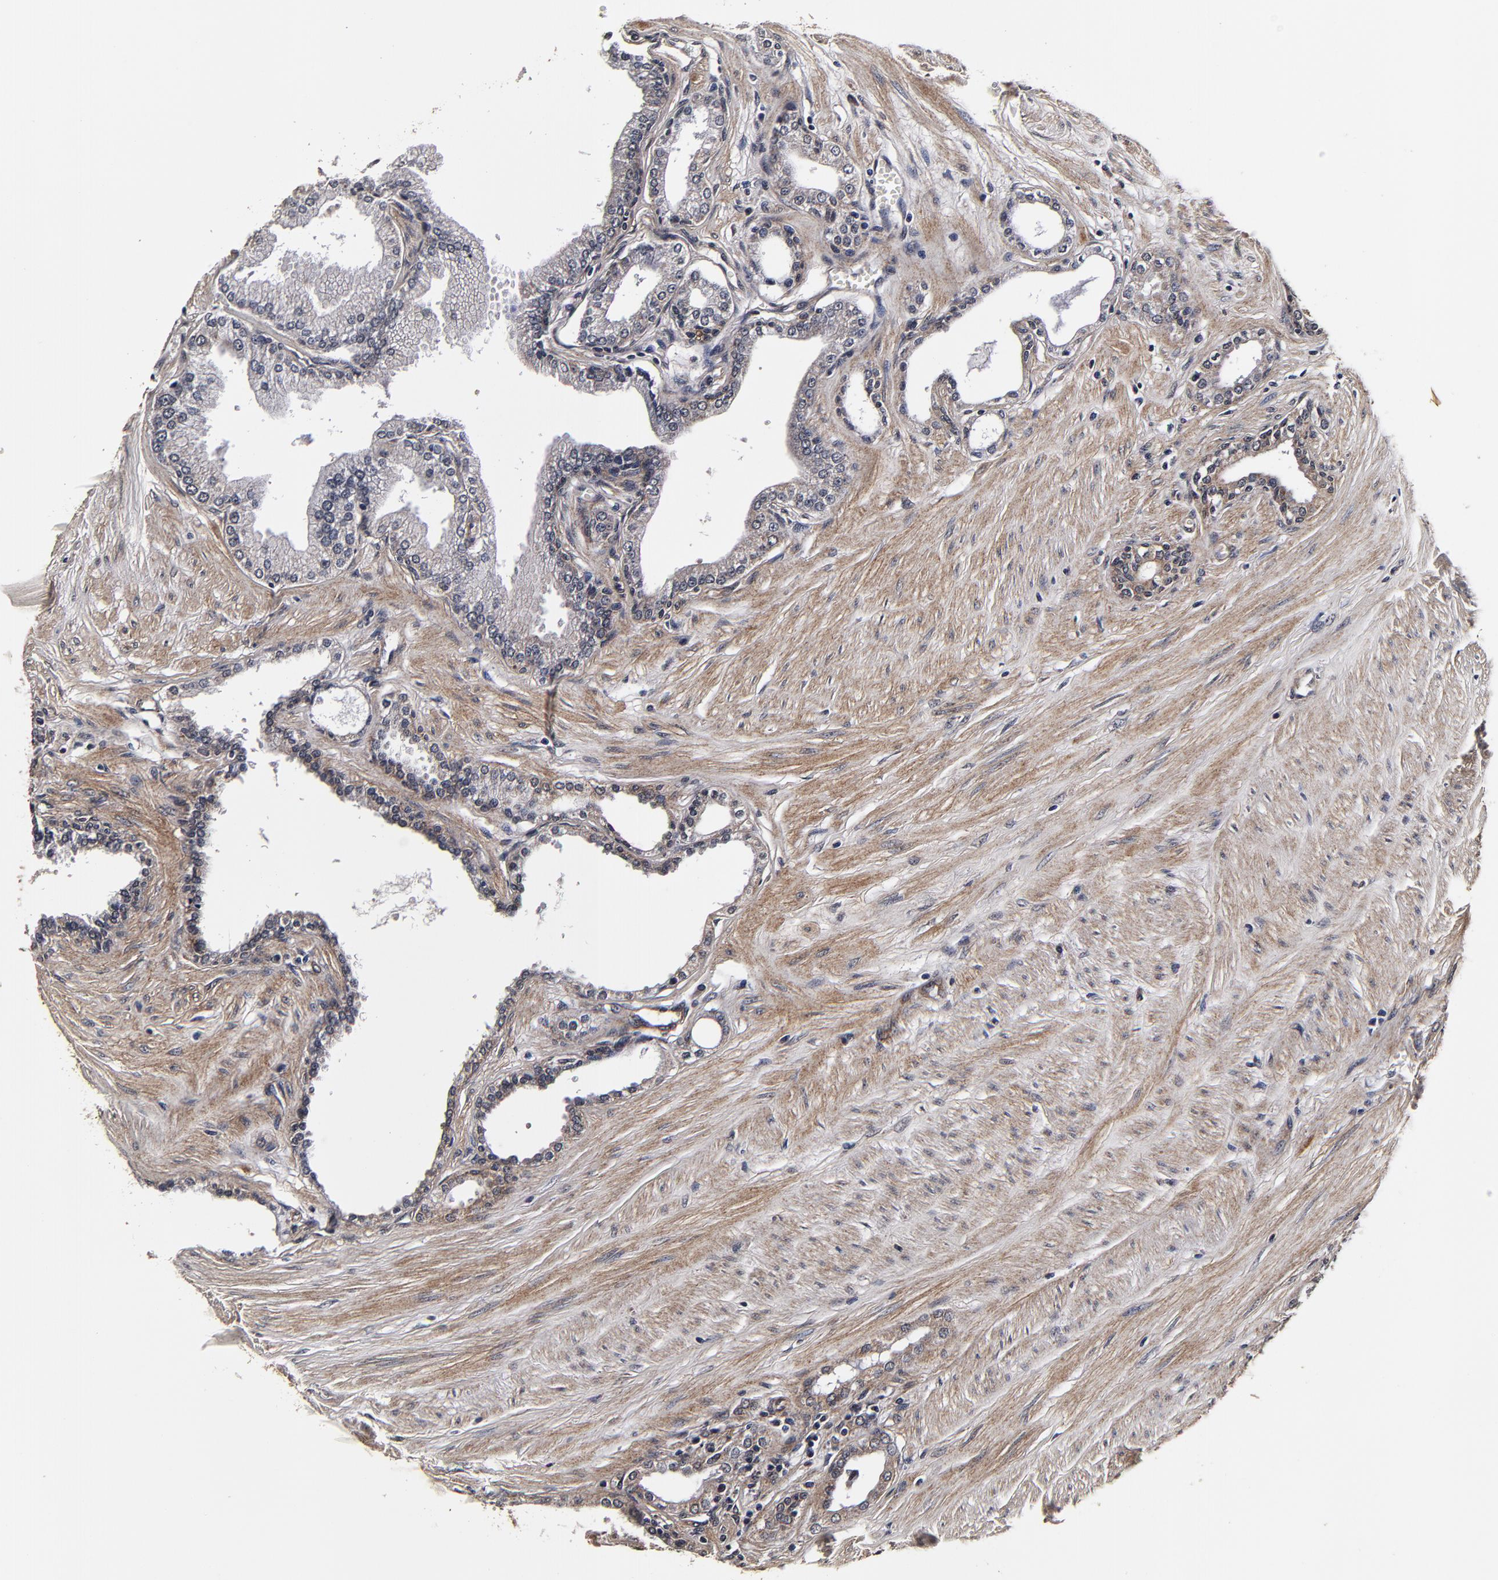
{"staining": {"intensity": "moderate", "quantity": "<25%", "location": "cytoplasmic/membranous"}, "tissue": "prostate", "cell_type": "Glandular cells", "image_type": "normal", "snomed": [{"axis": "morphology", "description": "Normal tissue, NOS"}, {"axis": "topography", "description": "Prostate"}], "caption": "This image reveals immunohistochemistry (IHC) staining of benign prostate, with low moderate cytoplasmic/membranous expression in approximately <25% of glandular cells.", "gene": "MMP15", "patient": {"sex": "male", "age": 64}}